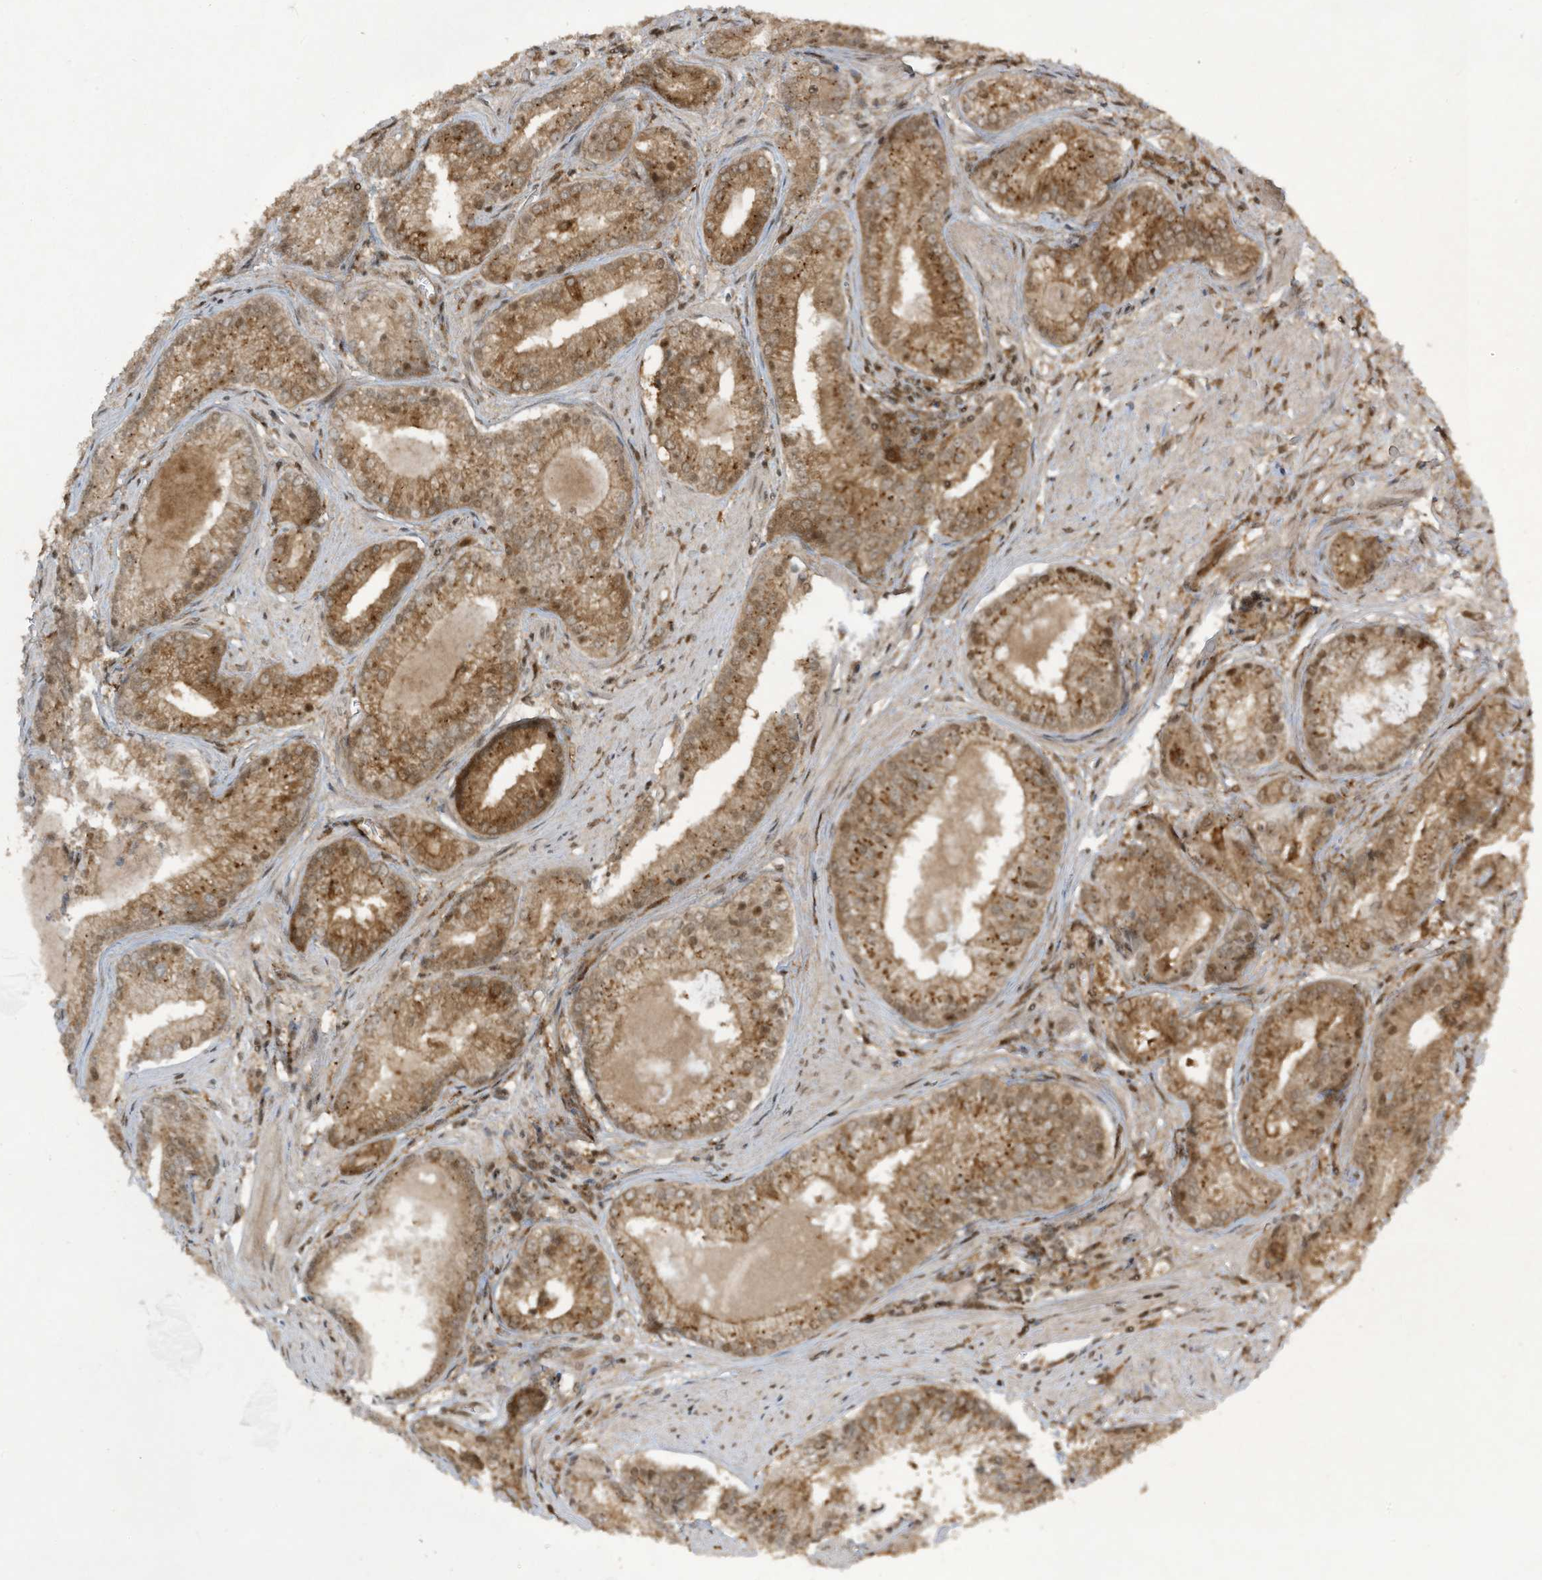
{"staining": {"intensity": "moderate", "quantity": ">75%", "location": "cytoplasmic/membranous,nuclear"}, "tissue": "prostate cancer", "cell_type": "Tumor cells", "image_type": "cancer", "snomed": [{"axis": "morphology", "description": "Adenocarcinoma, Low grade"}, {"axis": "topography", "description": "Prostate"}], "caption": "A histopathology image of human prostate cancer (low-grade adenocarcinoma) stained for a protein displays moderate cytoplasmic/membranous and nuclear brown staining in tumor cells.", "gene": "CERT1", "patient": {"sex": "male", "age": 54}}